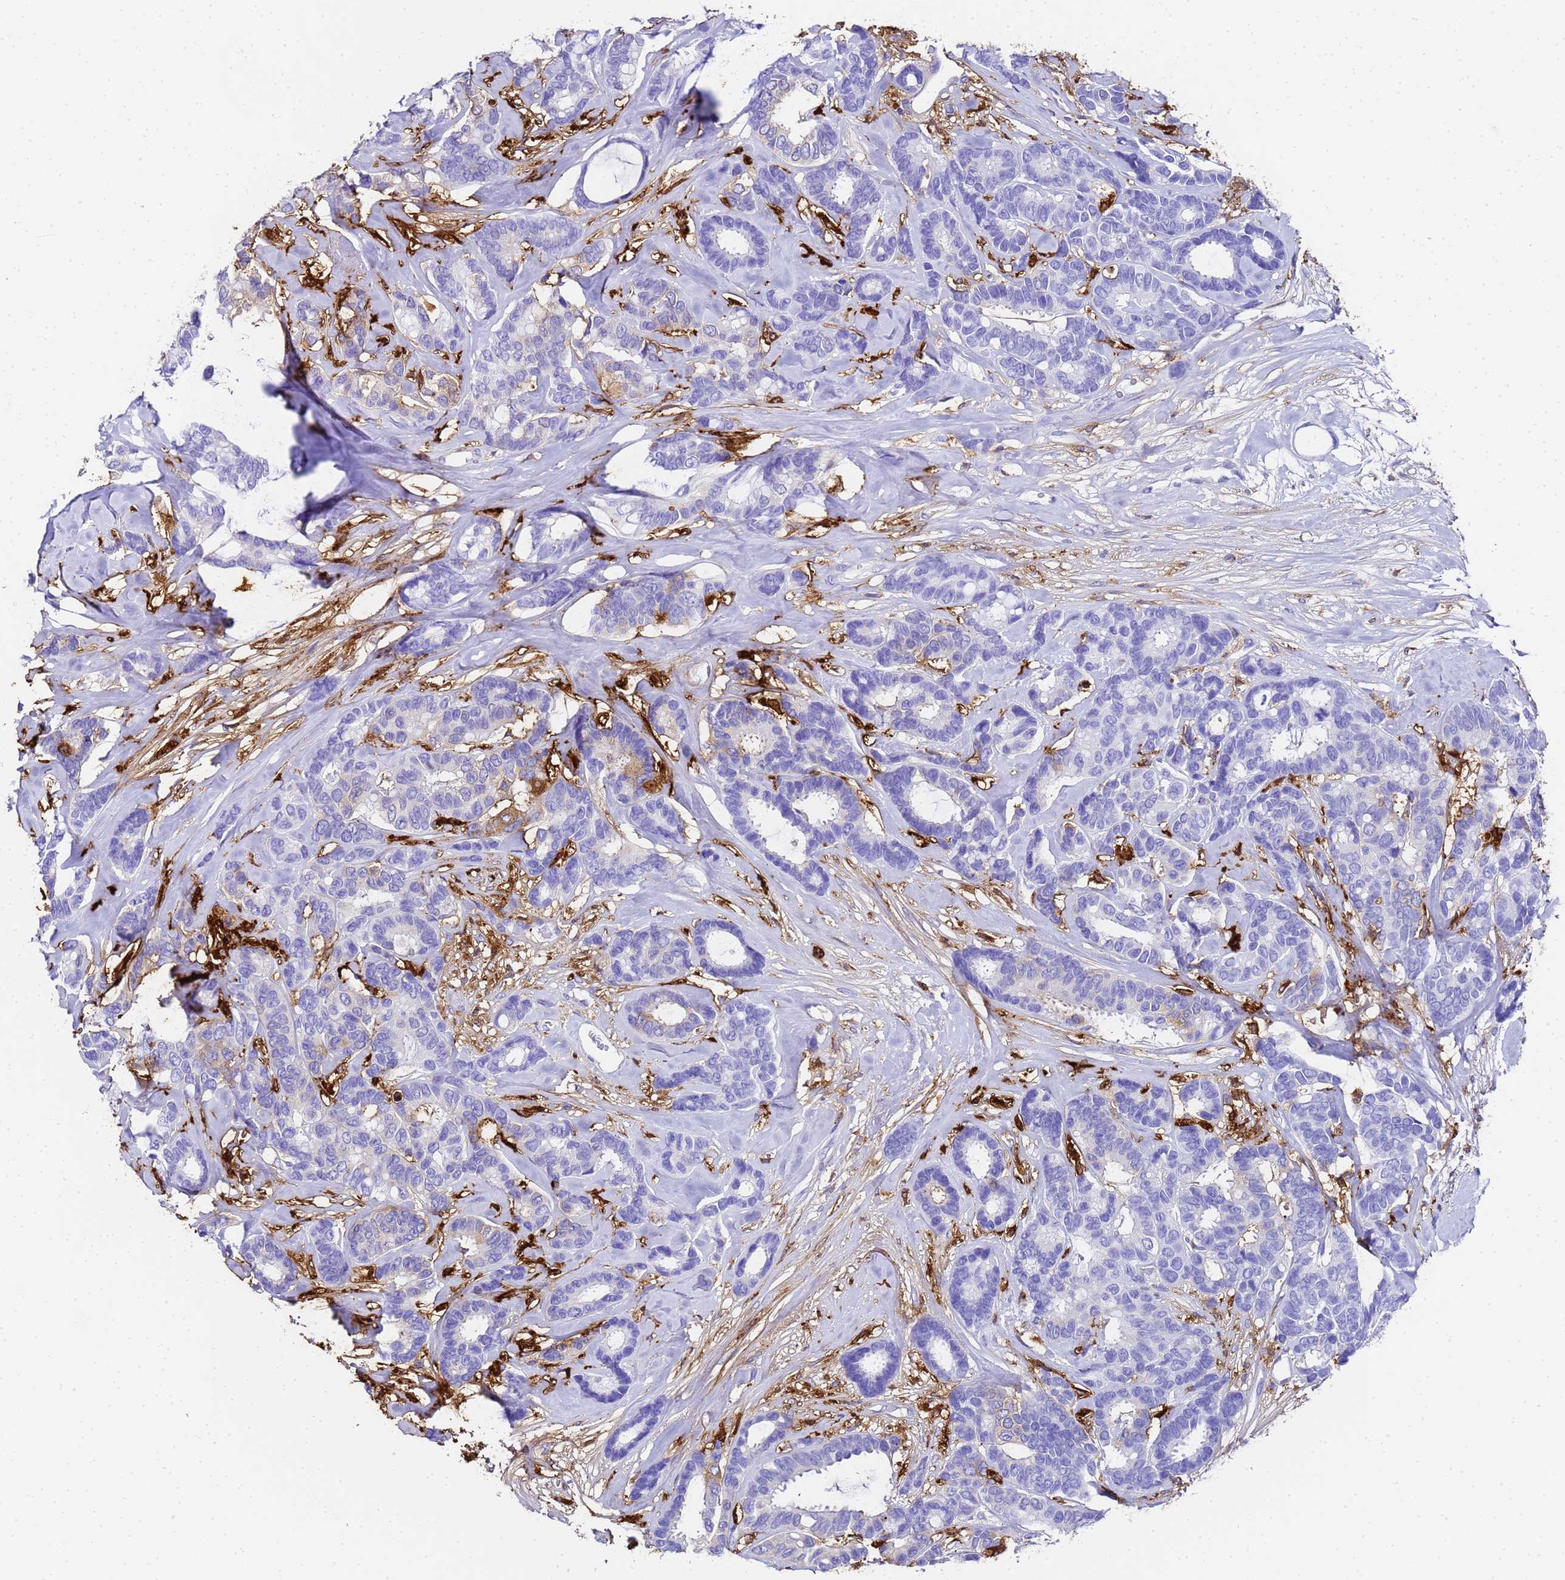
{"staining": {"intensity": "negative", "quantity": "none", "location": "none"}, "tissue": "breast cancer", "cell_type": "Tumor cells", "image_type": "cancer", "snomed": [{"axis": "morphology", "description": "Duct carcinoma"}, {"axis": "topography", "description": "Breast"}], "caption": "Tumor cells are negative for brown protein staining in invasive ductal carcinoma (breast).", "gene": "FTL", "patient": {"sex": "female", "age": 87}}